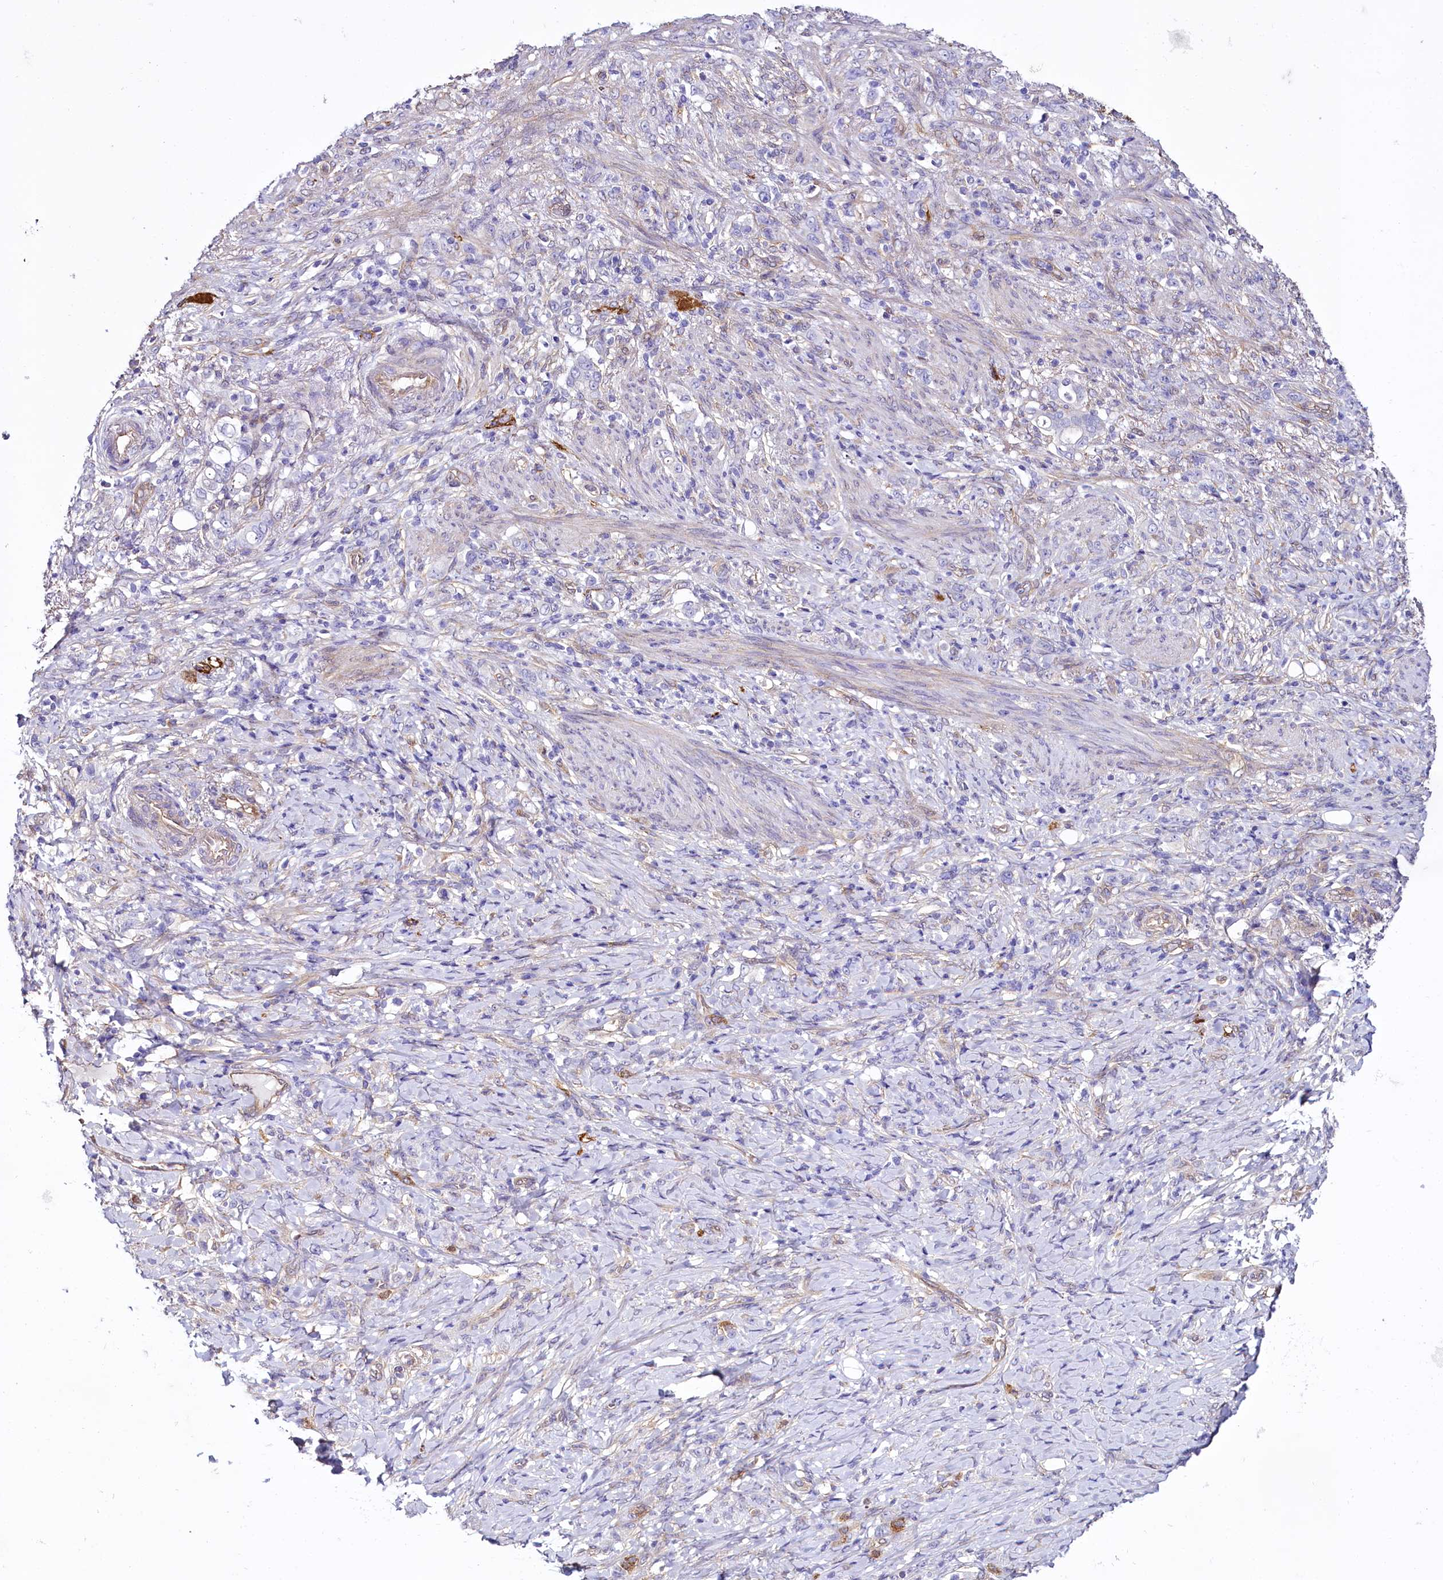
{"staining": {"intensity": "negative", "quantity": "none", "location": "none"}, "tissue": "stomach cancer", "cell_type": "Tumor cells", "image_type": "cancer", "snomed": [{"axis": "morphology", "description": "Adenocarcinoma, NOS"}, {"axis": "topography", "description": "Stomach"}], "caption": "Immunohistochemistry of stomach cancer (adenocarcinoma) shows no expression in tumor cells.", "gene": "STXBP1", "patient": {"sex": "female", "age": 79}}